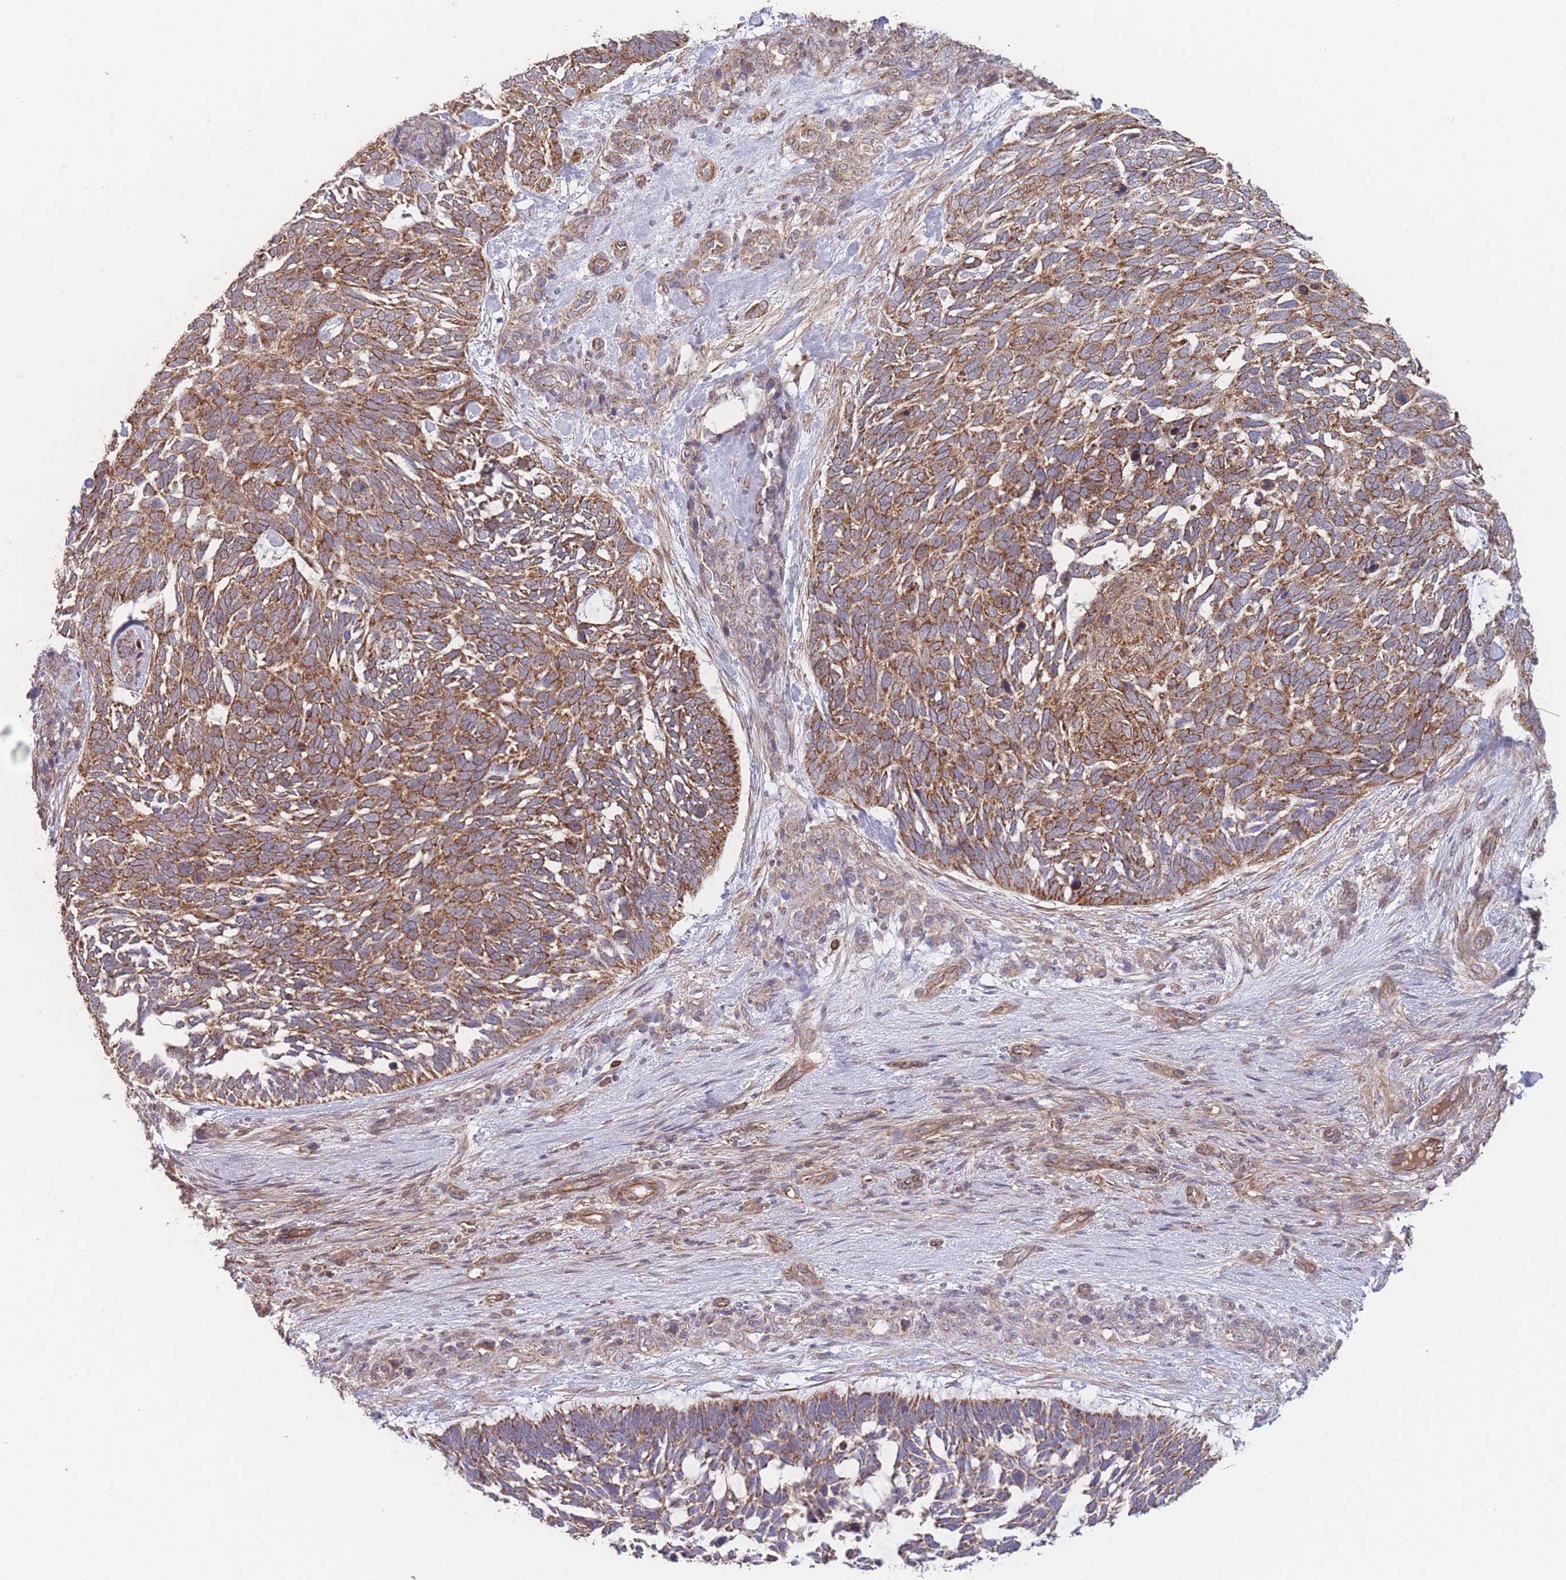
{"staining": {"intensity": "strong", "quantity": ">75%", "location": "cytoplasmic/membranous"}, "tissue": "skin cancer", "cell_type": "Tumor cells", "image_type": "cancer", "snomed": [{"axis": "morphology", "description": "Basal cell carcinoma"}, {"axis": "topography", "description": "Skin"}], "caption": "Immunohistochemistry (IHC) staining of basal cell carcinoma (skin), which reveals high levels of strong cytoplasmic/membranous expression in about >75% of tumor cells indicating strong cytoplasmic/membranous protein staining. The staining was performed using DAB (3,3'-diaminobenzidine) (brown) for protein detection and nuclei were counterstained in hematoxylin (blue).", "gene": "PXMP4", "patient": {"sex": "male", "age": 88}}